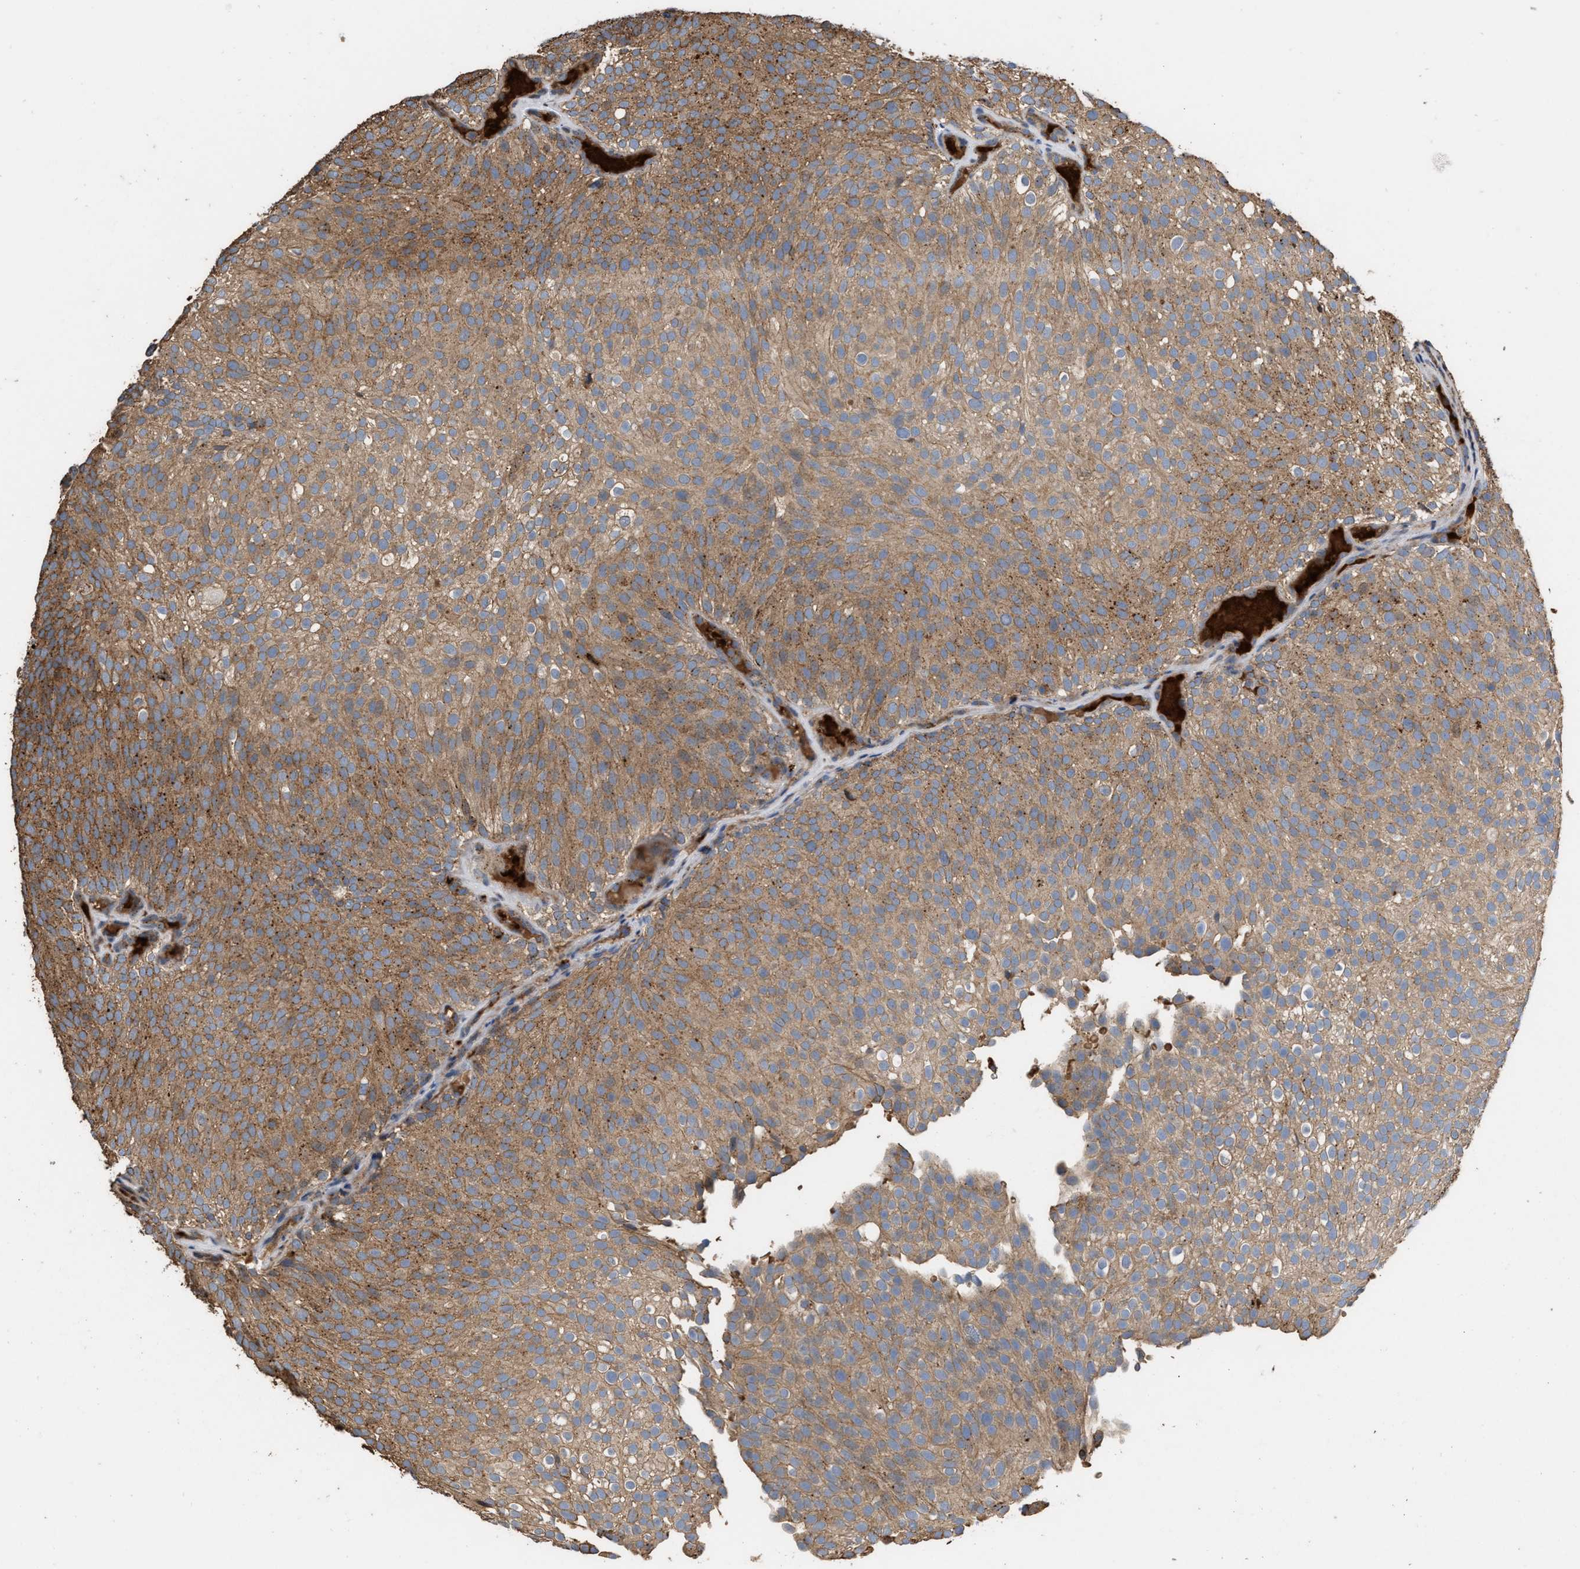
{"staining": {"intensity": "moderate", "quantity": ">75%", "location": "cytoplasmic/membranous"}, "tissue": "urothelial cancer", "cell_type": "Tumor cells", "image_type": "cancer", "snomed": [{"axis": "morphology", "description": "Urothelial carcinoma, Low grade"}, {"axis": "topography", "description": "Urinary bladder"}], "caption": "Urothelial cancer stained with immunohistochemistry reveals moderate cytoplasmic/membranous staining in about >75% of tumor cells.", "gene": "ELMO3", "patient": {"sex": "male", "age": 78}}